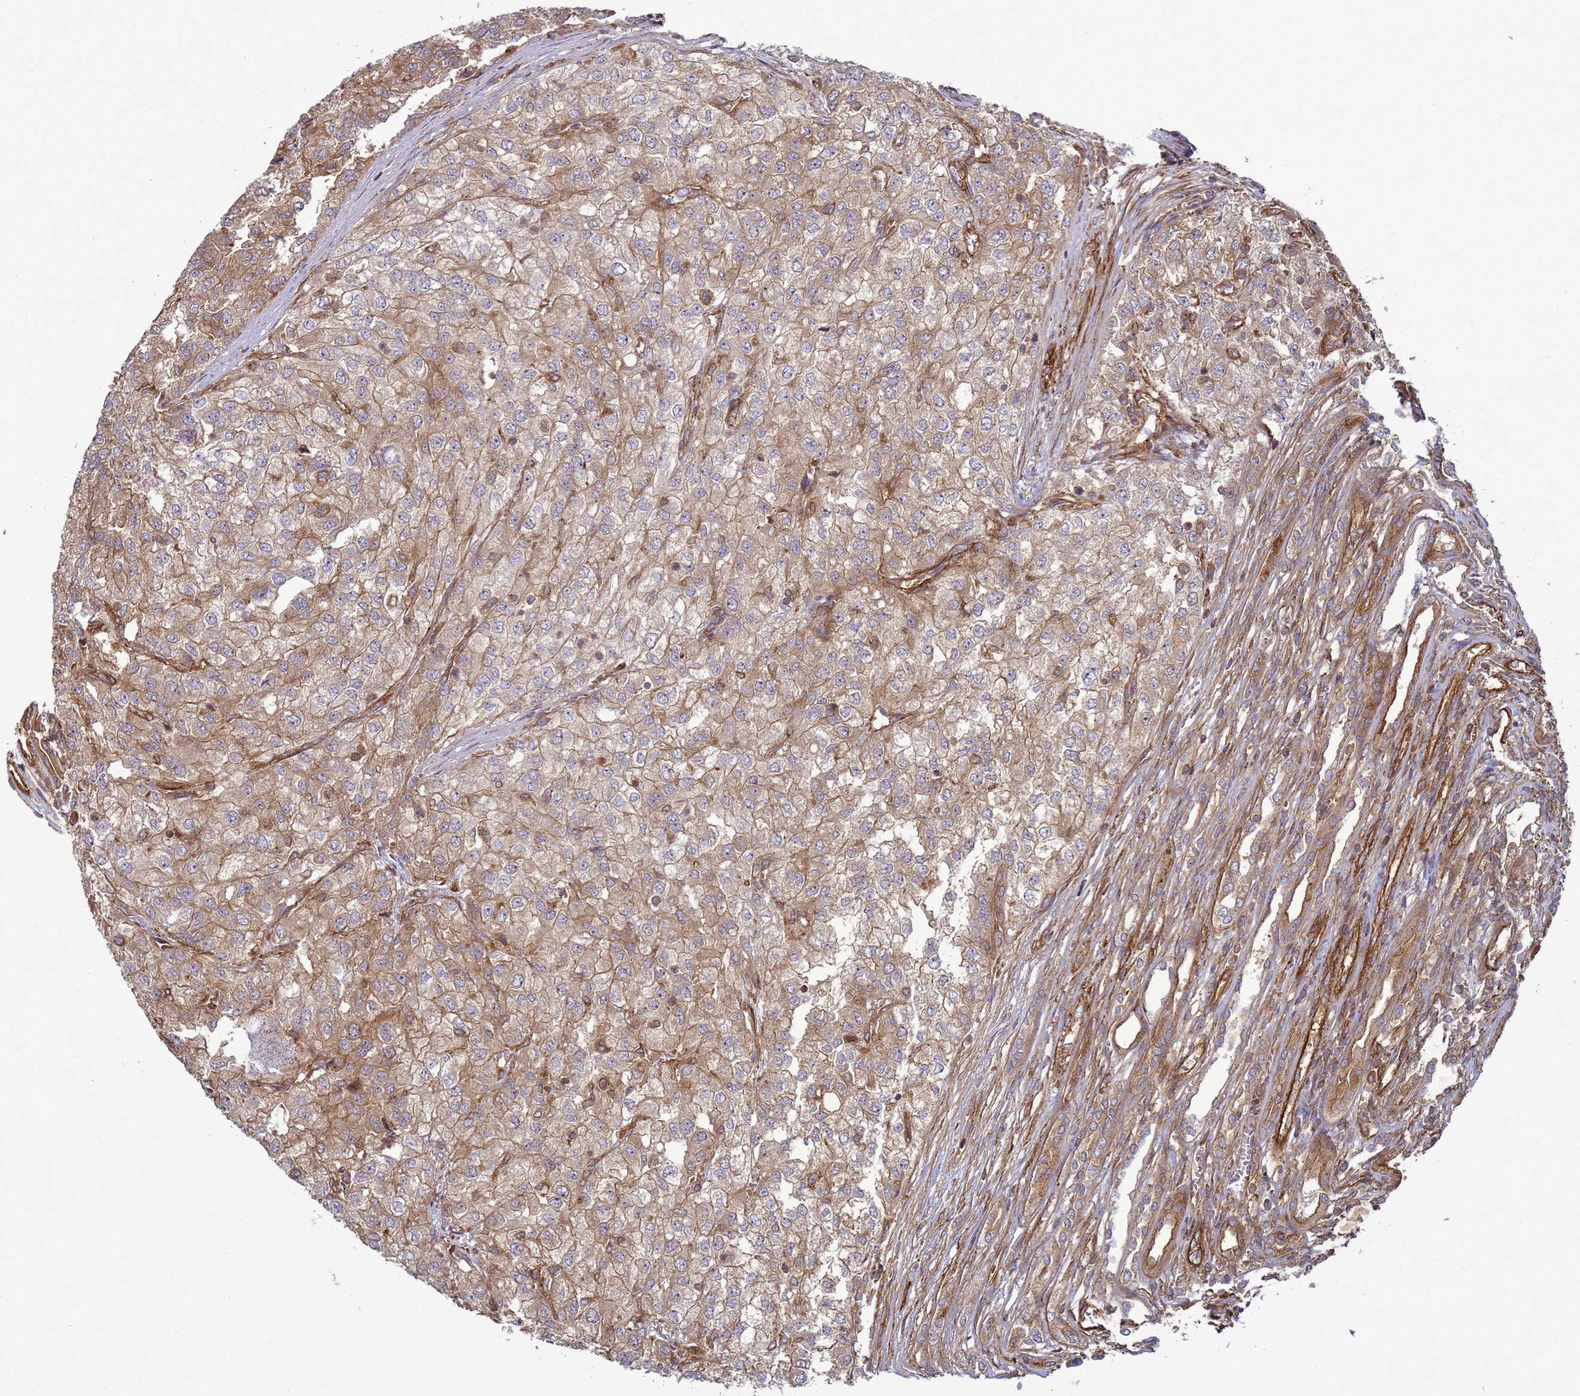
{"staining": {"intensity": "moderate", "quantity": ">75%", "location": "cytoplasmic/membranous"}, "tissue": "renal cancer", "cell_type": "Tumor cells", "image_type": "cancer", "snomed": [{"axis": "morphology", "description": "Adenocarcinoma, NOS"}, {"axis": "topography", "description": "Kidney"}], "caption": "Moderate cytoplasmic/membranous protein staining is seen in approximately >75% of tumor cells in renal adenocarcinoma. (DAB IHC with brightfield microscopy, high magnification).", "gene": "CNOT1", "patient": {"sex": "female", "age": 54}}